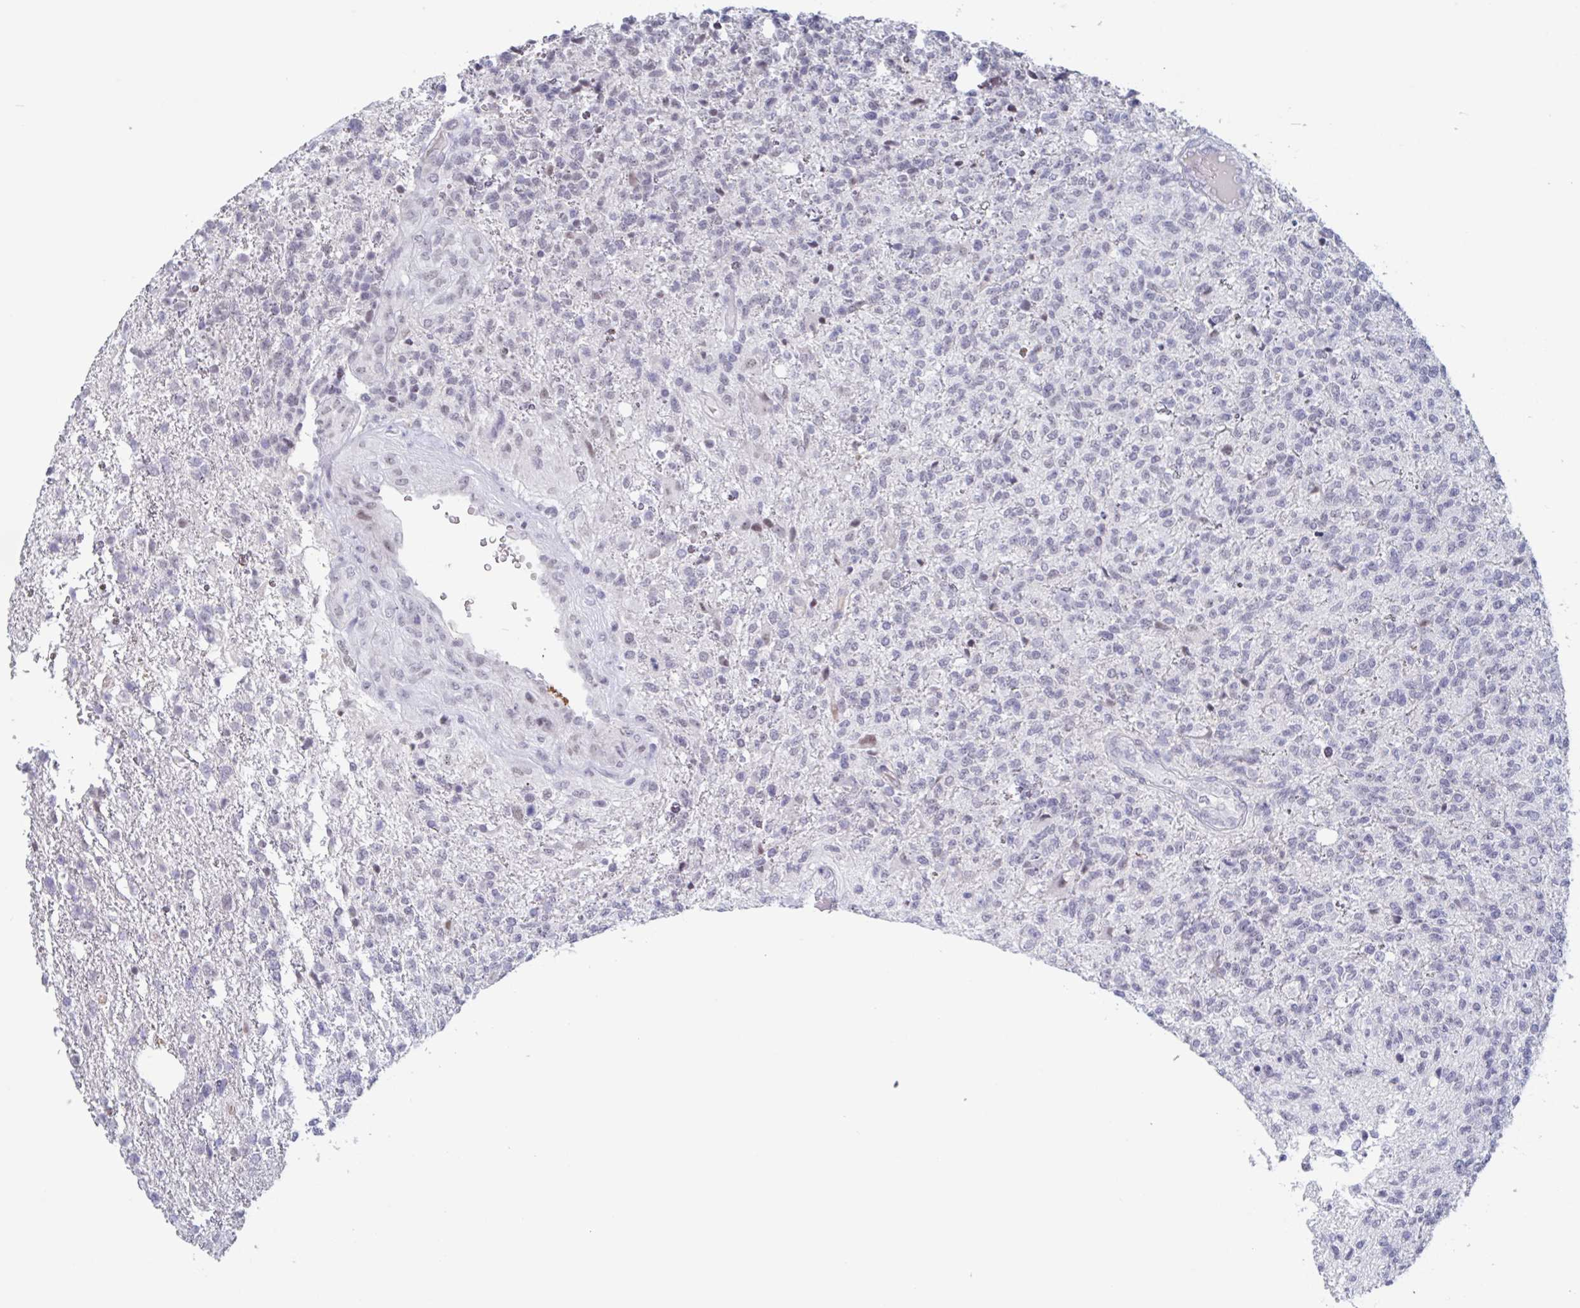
{"staining": {"intensity": "moderate", "quantity": "<25%", "location": "nuclear"}, "tissue": "glioma", "cell_type": "Tumor cells", "image_type": "cancer", "snomed": [{"axis": "morphology", "description": "Glioma, malignant, High grade"}, {"axis": "topography", "description": "Brain"}], "caption": "Immunohistochemical staining of glioma demonstrates moderate nuclear protein expression in approximately <25% of tumor cells.", "gene": "KDM4D", "patient": {"sex": "male", "age": 56}}